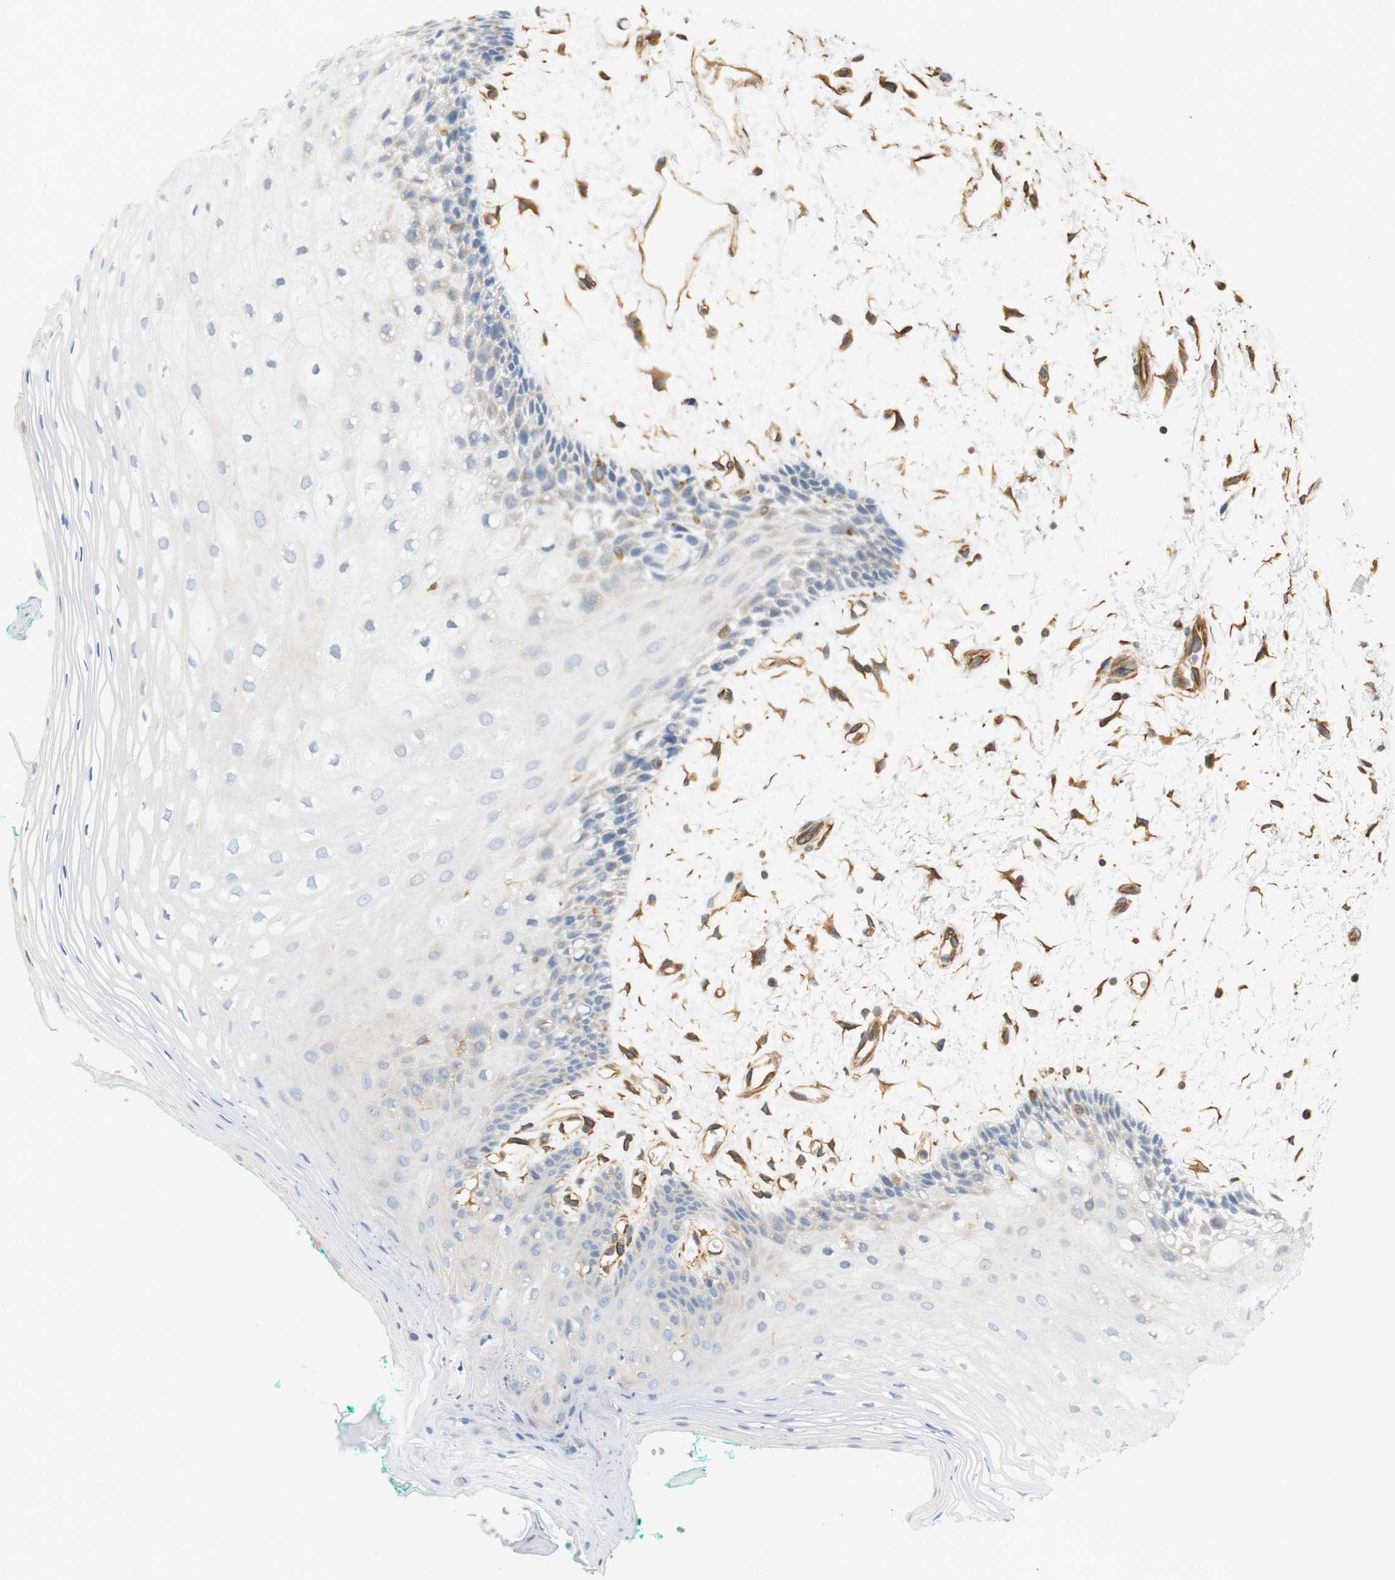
{"staining": {"intensity": "negative", "quantity": "none", "location": "none"}, "tissue": "oral mucosa", "cell_type": "Squamous epithelial cells", "image_type": "normal", "snomed": [{"axis": "morphology", "description": "Normal tissue, NOS"}, {"axis": "topography", "description": "Skeletal muscle"}, {"axis": "topography", "description": "Oral tissue"}, {"axis": "topography", "description": "Peripheral nerve tissue"}], "caption": "There is no significant expression in squamous epithelial cells of oral mucosa. The staining was performed using DAB (3,3'-diaminobenzidine) to visualize the protein expression in brown, while the nuclei were stained in blue with hematoxylin (Magnification: 20x).", "gene": "CYTH3", "patient": {"sex": "female", "age": 84}}